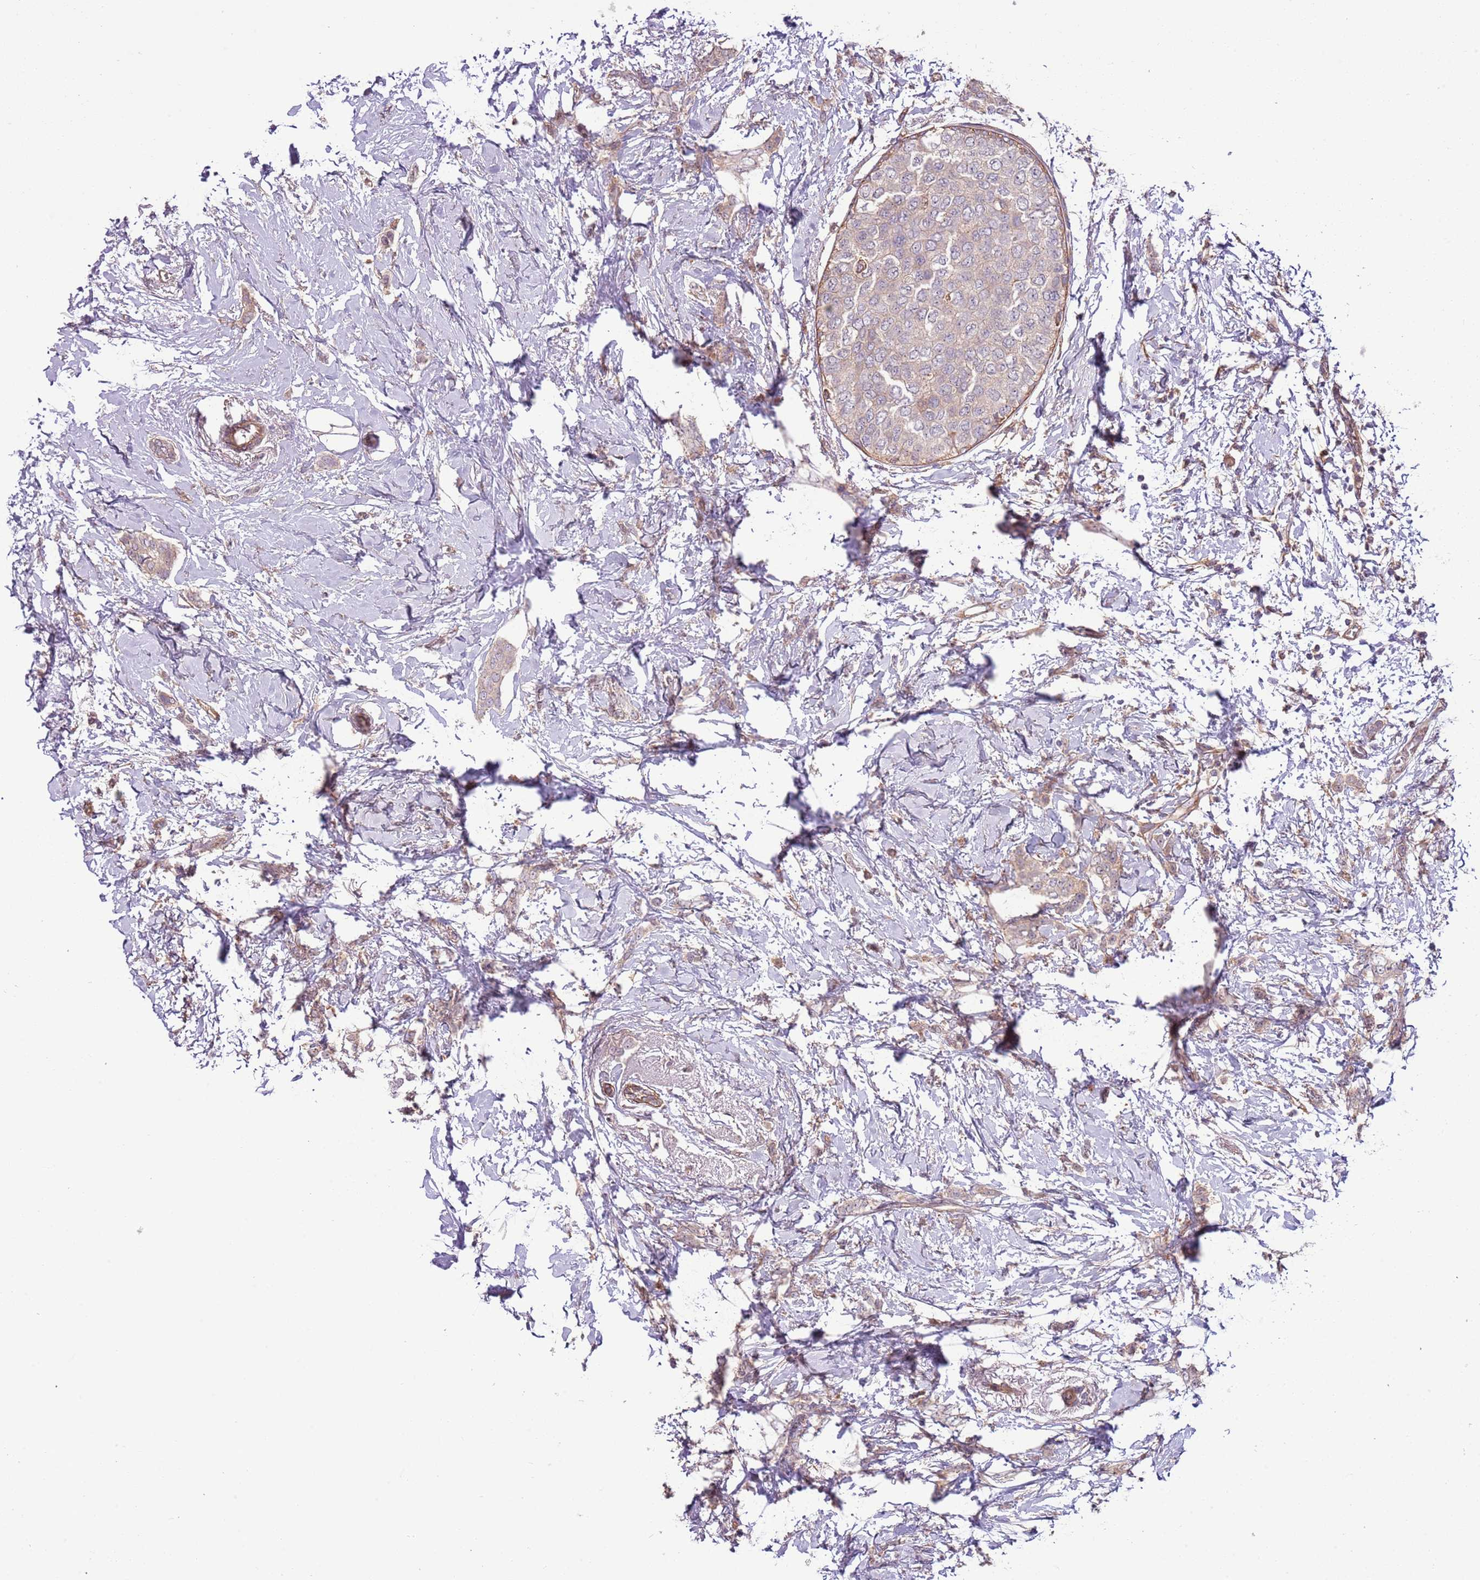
{"staining": {"intensity": "weak", "quantity": "<25%", "location": "cytoplasmic/membranous"}, "tissue": "breast cancer", "cell_type": "Tumor cells", "image_type": "cancer", "snomed": [{"axis": "morphology", "description": "Duct carcinoma"}, {"axis": "topography", "description": "Breast"}], "caption": "There is no significant positivity in tumor cells of breast infiltrating ductal carcinoma.", "gene": "LPIN2", "patient": {"sex": "female", "age": 72}}